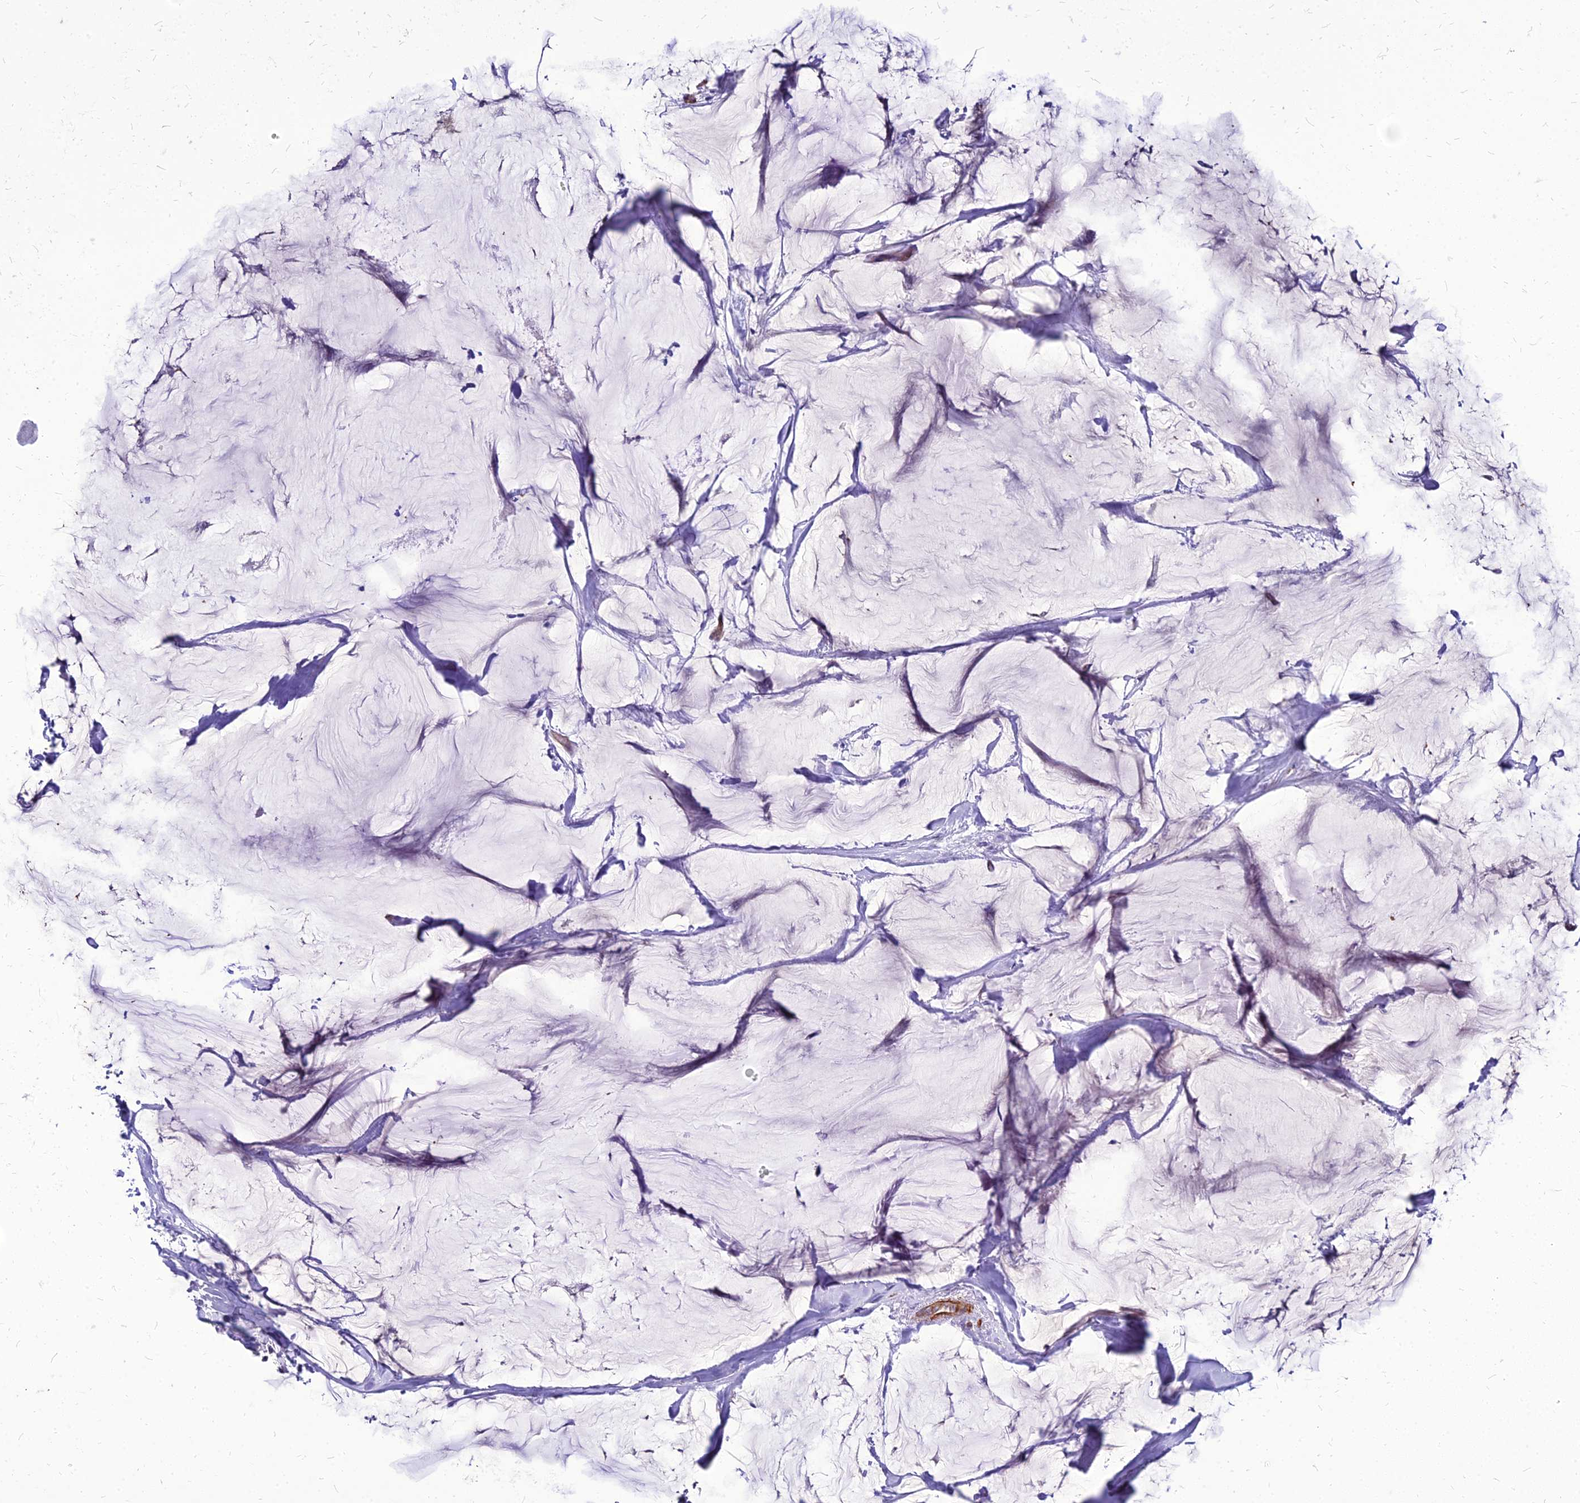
{"staining": {"intensity": "weak", "quantity": "<25%", "location": "cytoplasmic/membranous"}, "tissue": "breast cancer", "cell_type": "Tumor cells", "image_type": "cancer", "snomed": [{"axis": "morphology", "description": "Duct carcinoma"}, {"axis": "topography", "description": "Breast"}], "caption": "DAB (3,3'-diaminobenzidine) immunohistochemical staining of breast cancer (invasive ductal carcinoma) reveals no significant expression in tumor cells.", "gene": "YEATS2", "patient": {"sex": "female", "age": 93}}